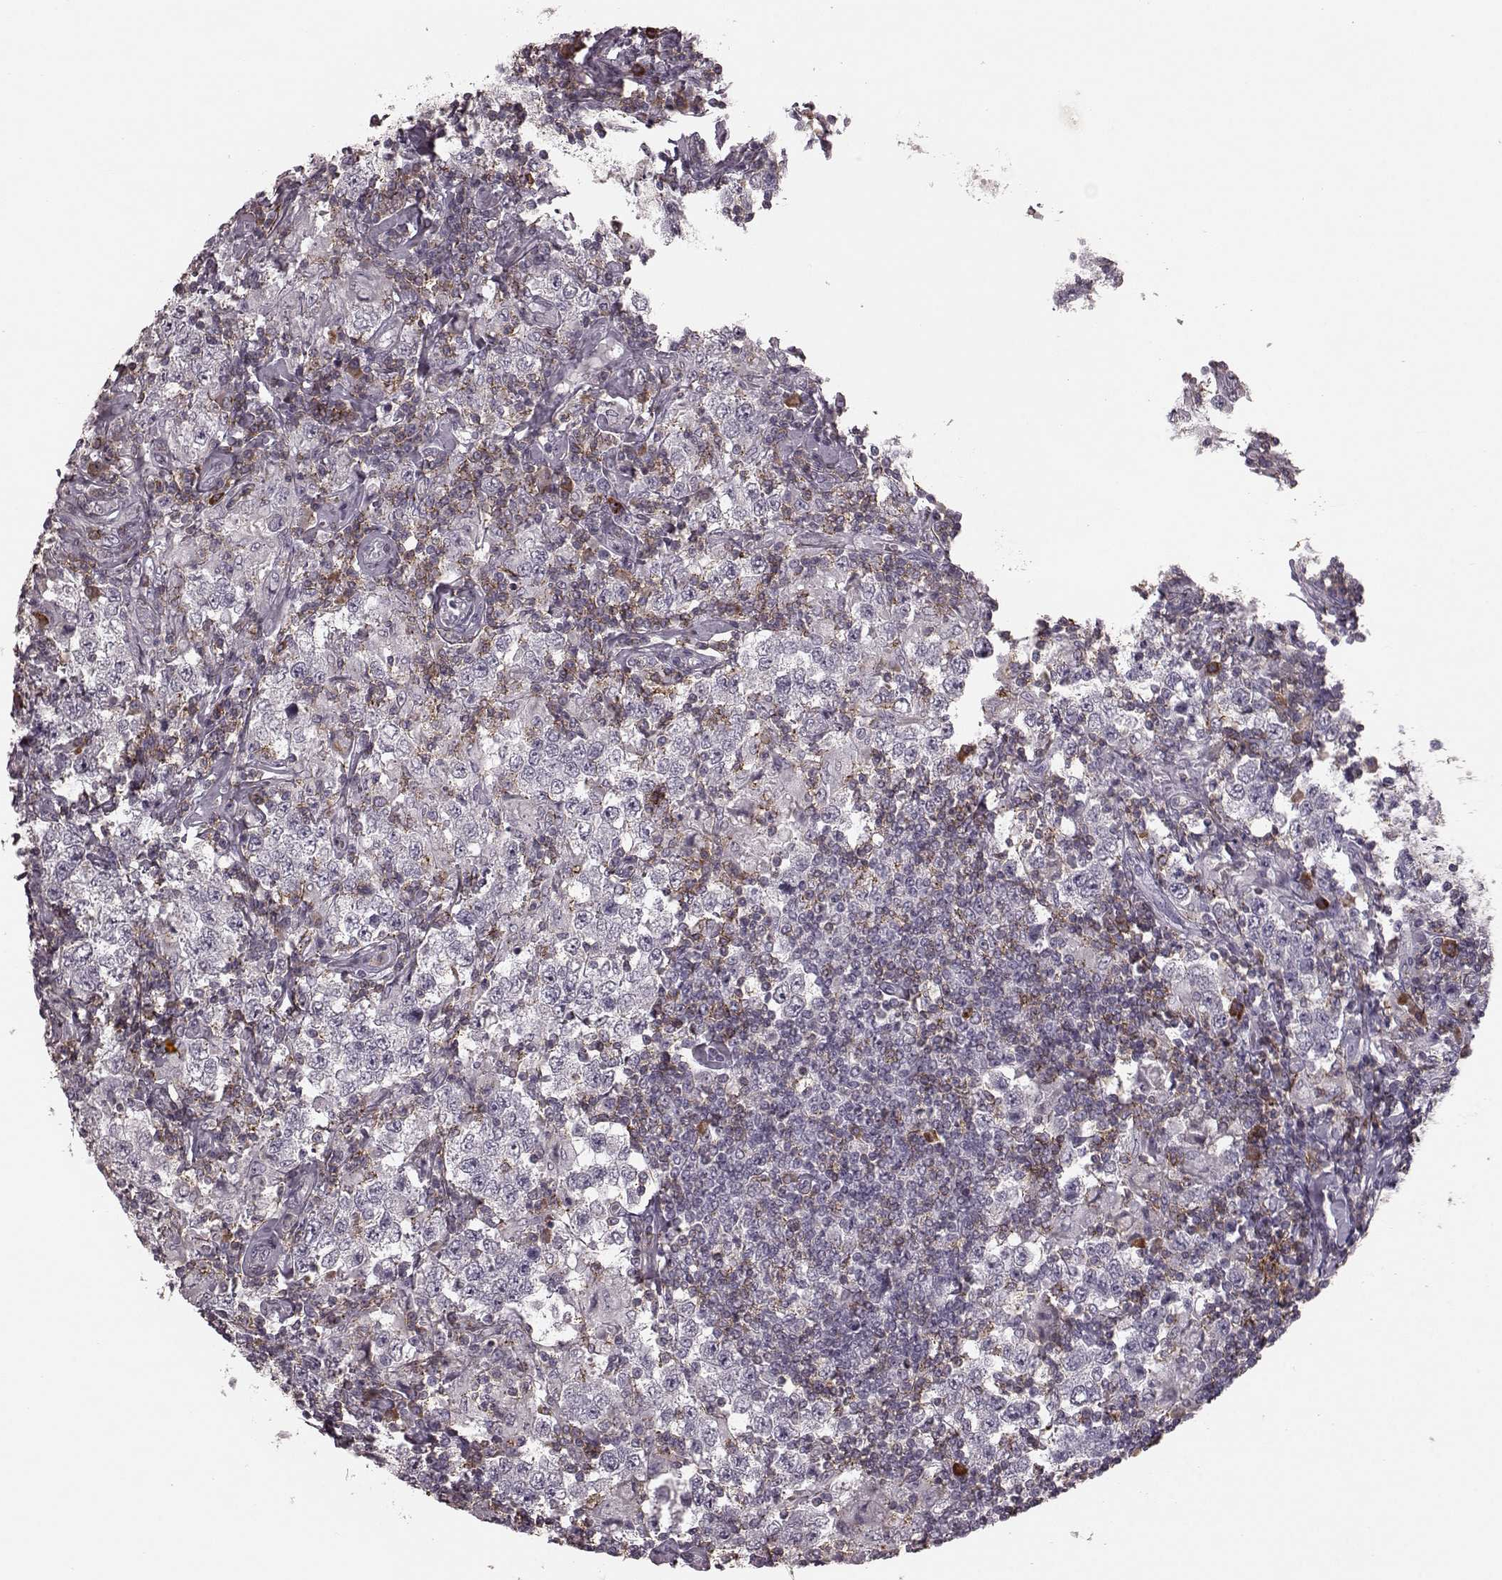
{"staining": {"intensity": "negative", "quantity": "none", "location": "none"}, "tissue": "testis cancer", "cell_type": "Tumor cells", "image_type": "cancer", "snomed": [{"axis": "morphology", "description": "Seminoma, NOS"}, {"axis": "morphology", "description": "Carcinoma, Embryonal, NOS"}, {"axis": "topography", "description": "Testis"}], "caption": "Immunohistochemical staining of testis cancer (embryonal carcinoma) demonstrates no significant expression in tumor cells. The staining was performed using DAB (3,3'-diaminobenzidine) to visualize the protein expression in brown, while the nuclei were stained in blue with hematoxylin (Magnification: 20x).", "gene": "CD28", "patient": {"sex": "male", "age": 41}}